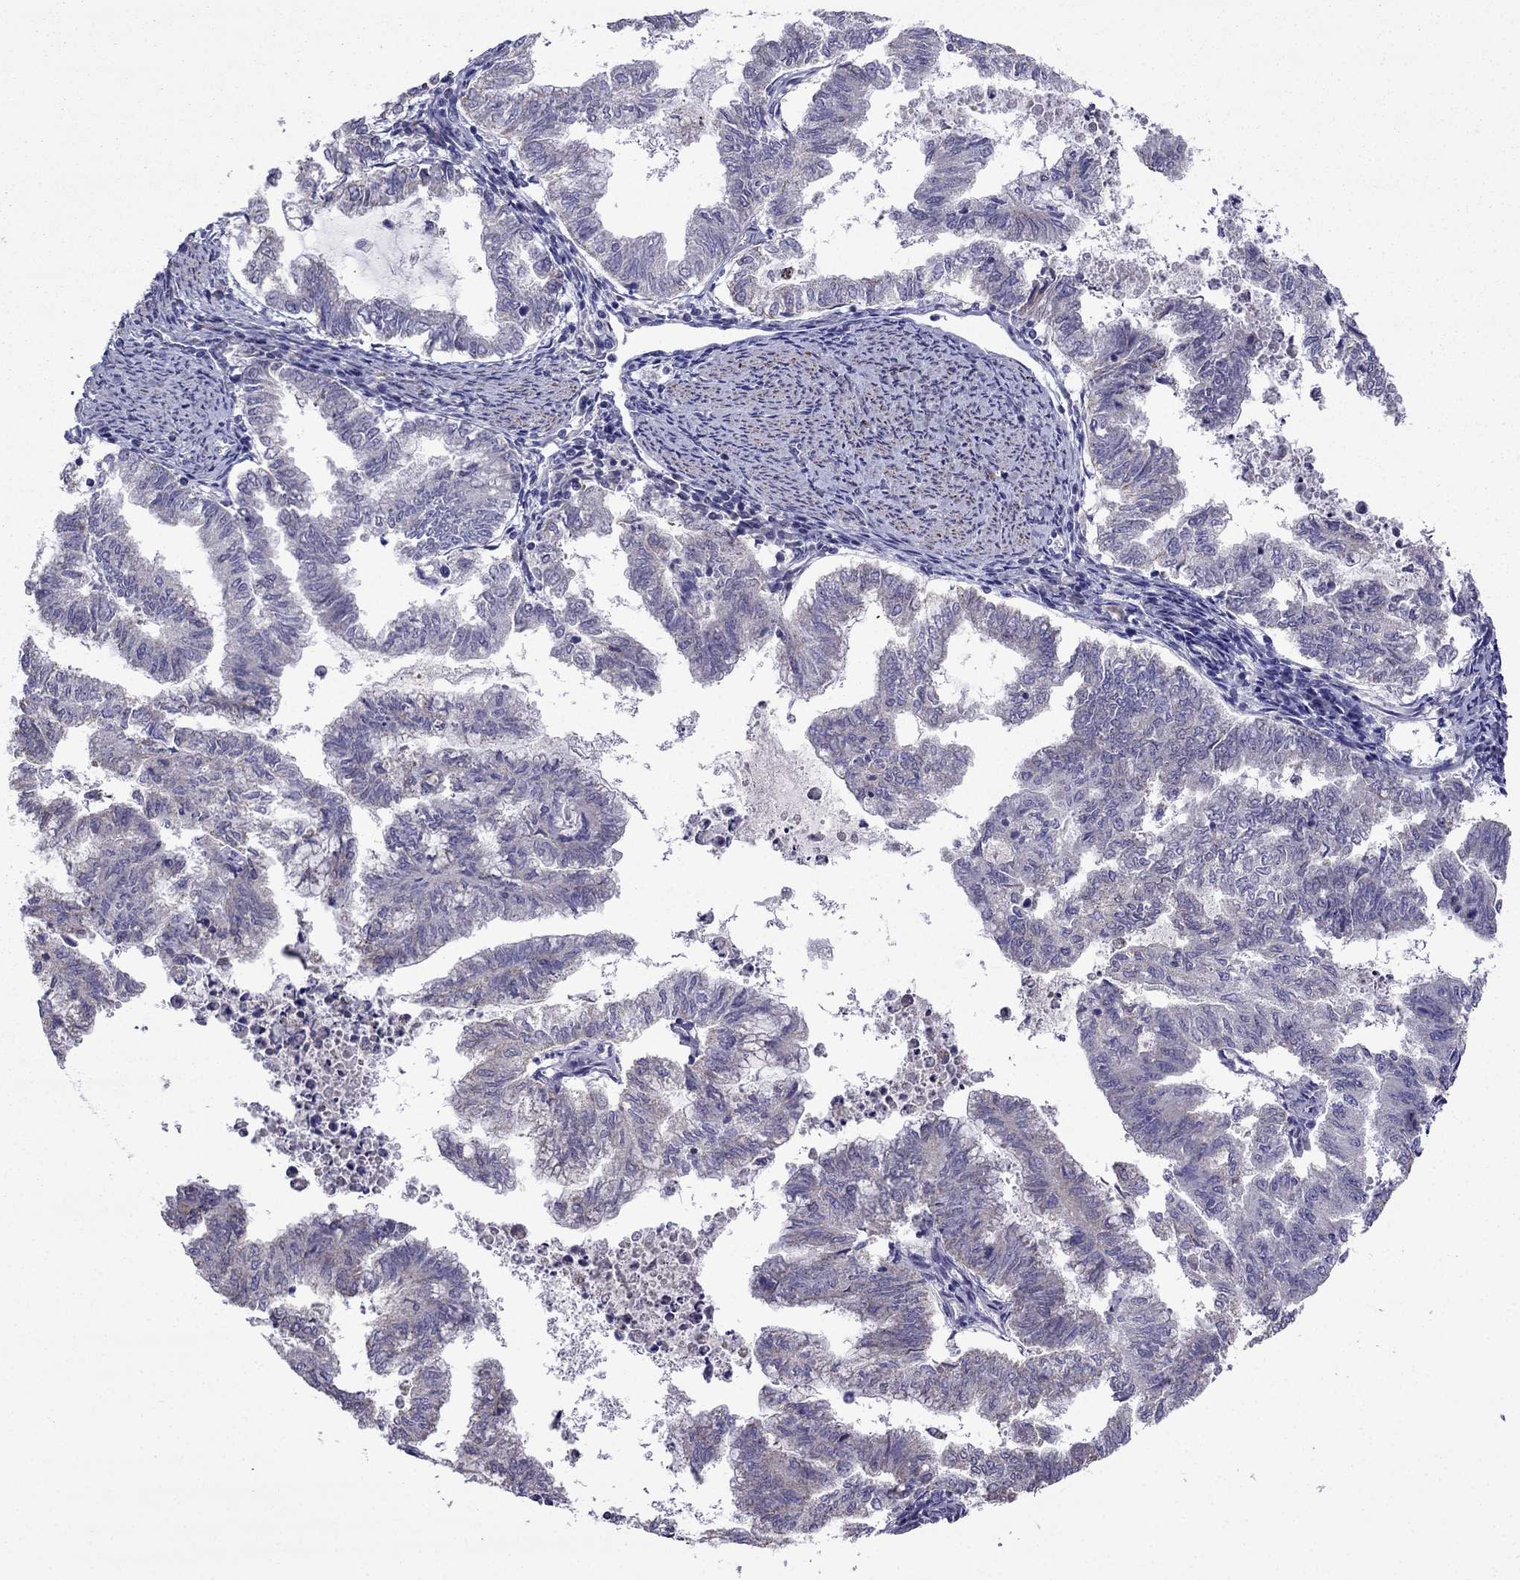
{"staining": {"intensity": "negative", "quantity": "none", "location": "none"}, "tissue": "endometrial cancer", "cell_type": "Tumor cells", "image_type": "cancer", "snomed": [{"axis": "morphology", "description": "Adenocarcinoma, NOS"}, {"axis": "topography", "description": "Endometrium"}], "caption": "High magnification brightfield microscopy of adenocarcinoma (endometrial) stained with DAB (3,3'-diaminobenzidine) (brown) and counterstained with hematoxylin (blue): tumor cells show no significant staining.", "gene": "DSC1", "patient": {"sex": "female", "age": 79}}